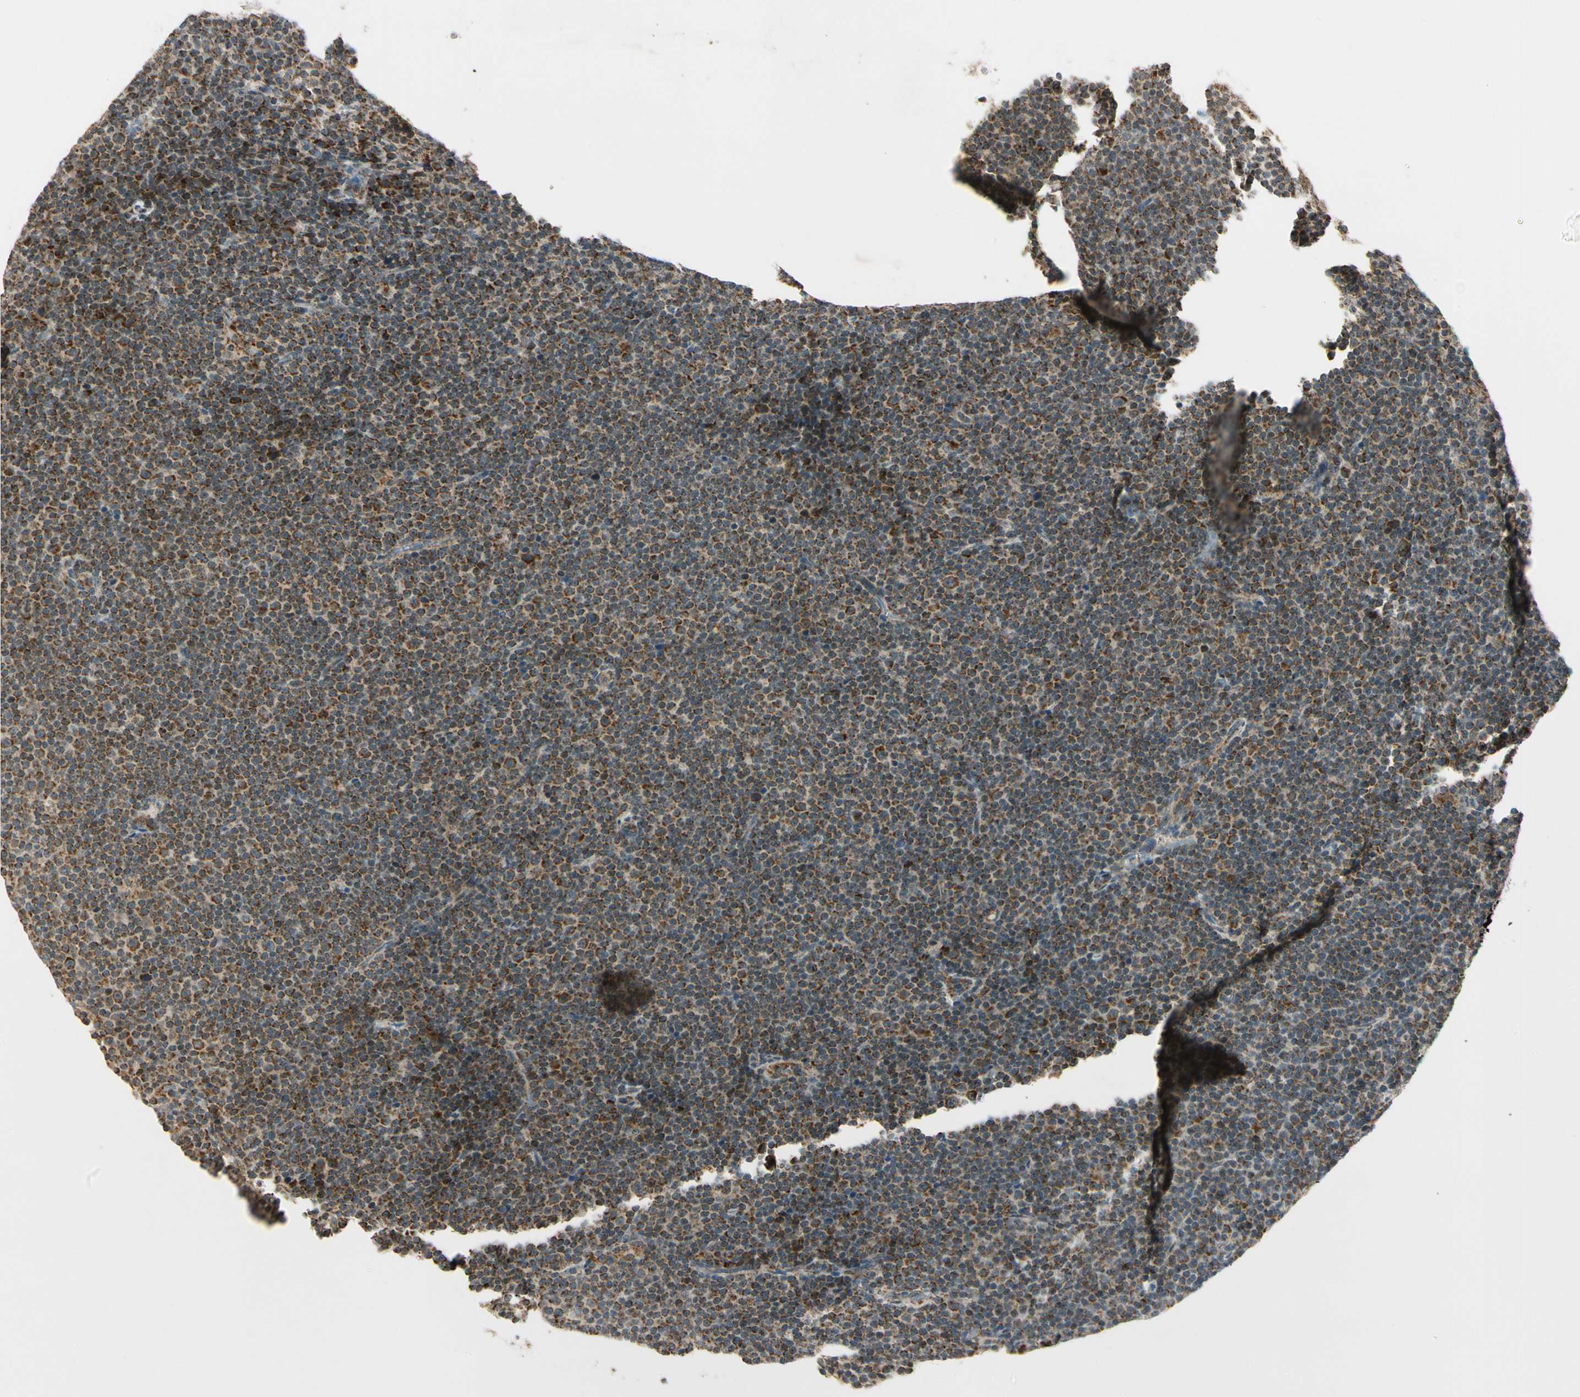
{"staining": {"intensity": "moderate", "quantity": ">75%", "location": "cytoplasmic/membranous"}, "tissue": "lymphoma", "cell_type": "Tumor cells", "image_type": "cancer", "snomed": [{"axis": "morphology", "description": "Malignant lymphoma, non-Hodgkin's type, Low grade"}, {"axis": "topography", "description": "Lymph node"}], "caption": "Protein positivity by immunohistochemistry displays moderate cytoplasmic/membranous staining in approximately >75% of tumor cells in malignant lymphoma, non-Hodgkin's type (low-grade).", "gene": "KHDC4", "patient": {"sex": "female", "age": 67}}